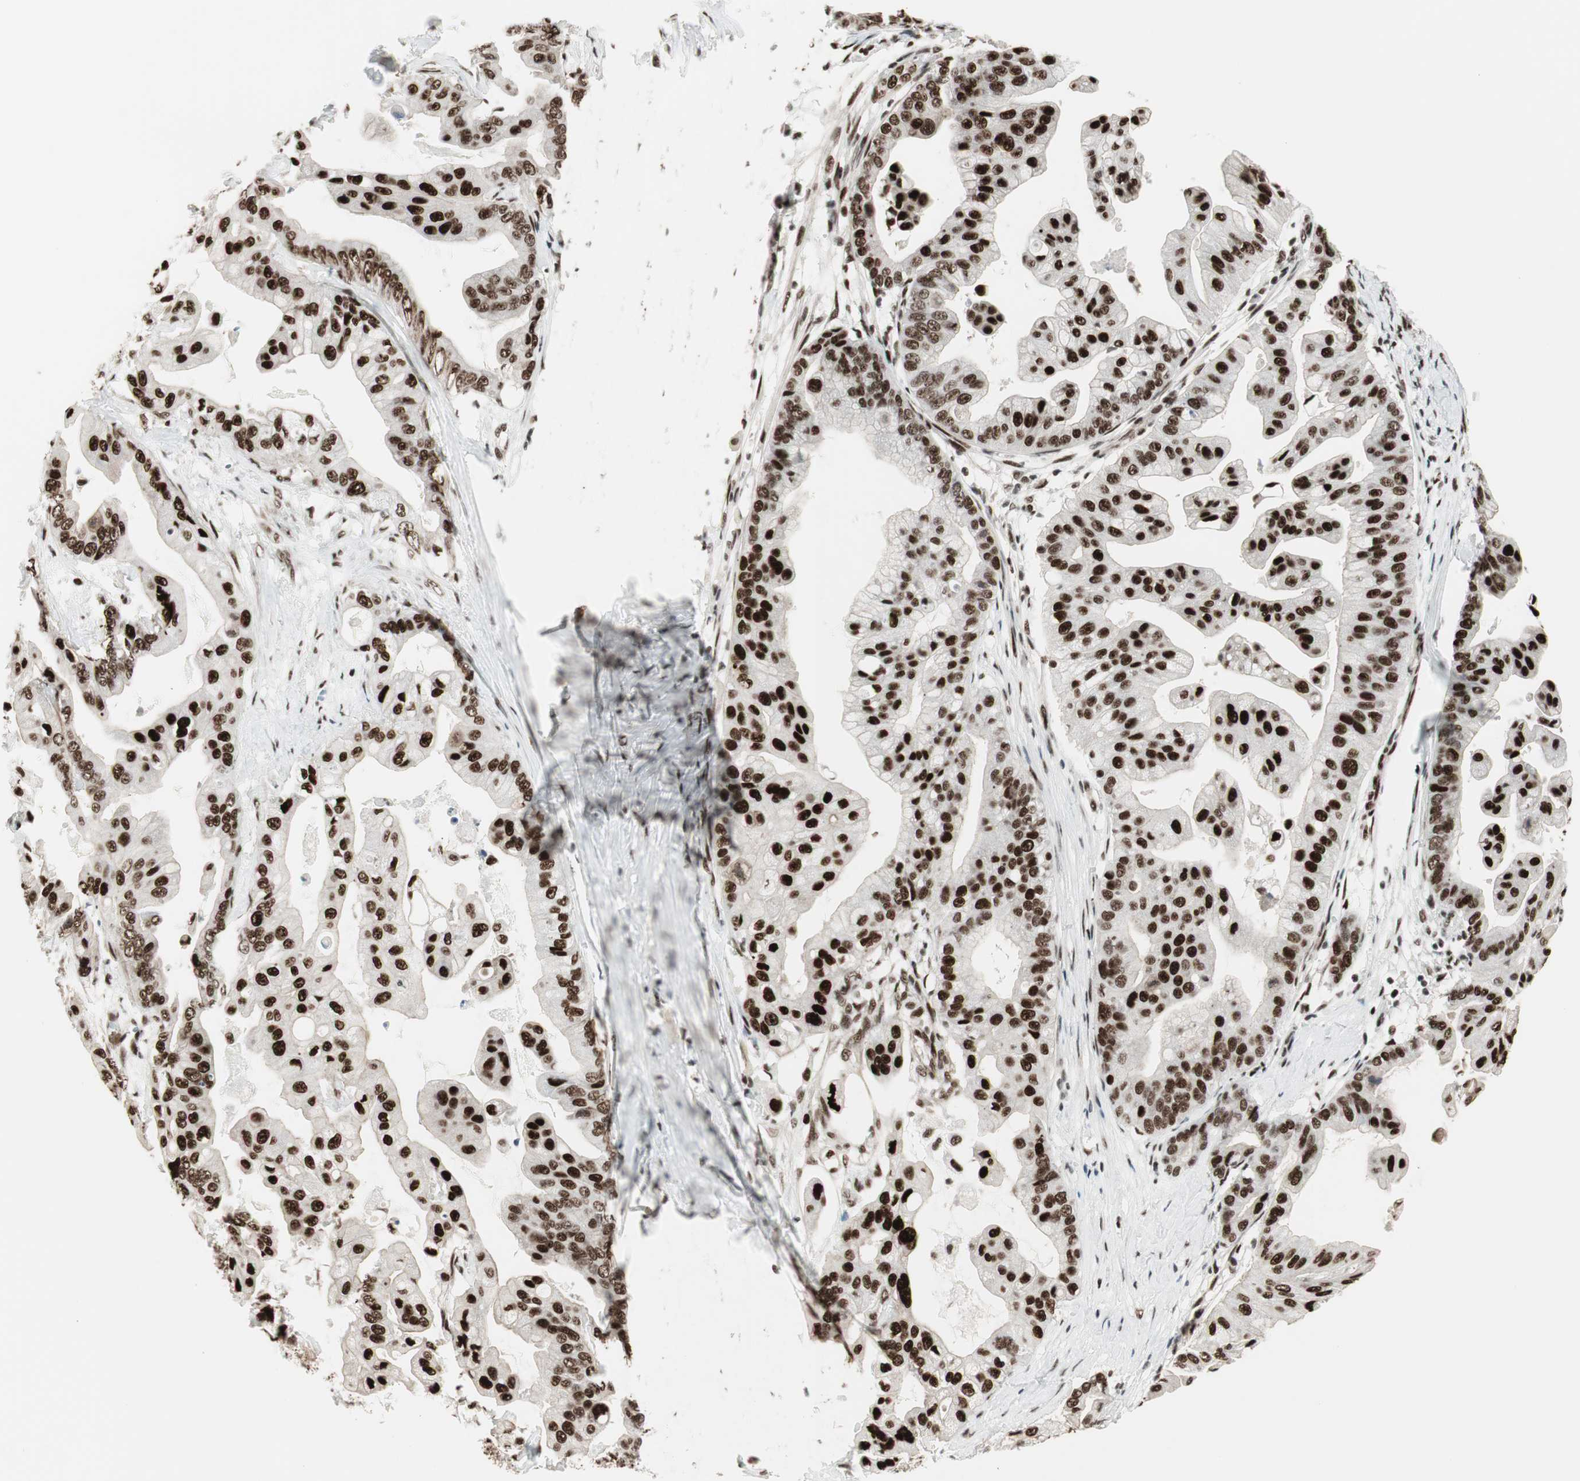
{"staining": {"intensity": "strong", "quantity": ">75%", "location": "nuclear"}, "tissue": "pancreatic cancer", "cell_type": "Tumor cells", "image_type": "cancer", "snomed": [{"axis": "morphology", "description": "Adenocarcinoma, NOS"}, {"axis": "topography", "description": "Pancreas"}], "caption": "The photomicrograph exhibits staining of adenocarcinoma (pancreatic), revealing strong nuclear protein positivity (brown color) within tumor cells.", "gene": "HEXIM1", "patient": {"sex": "female", "age": 75}}